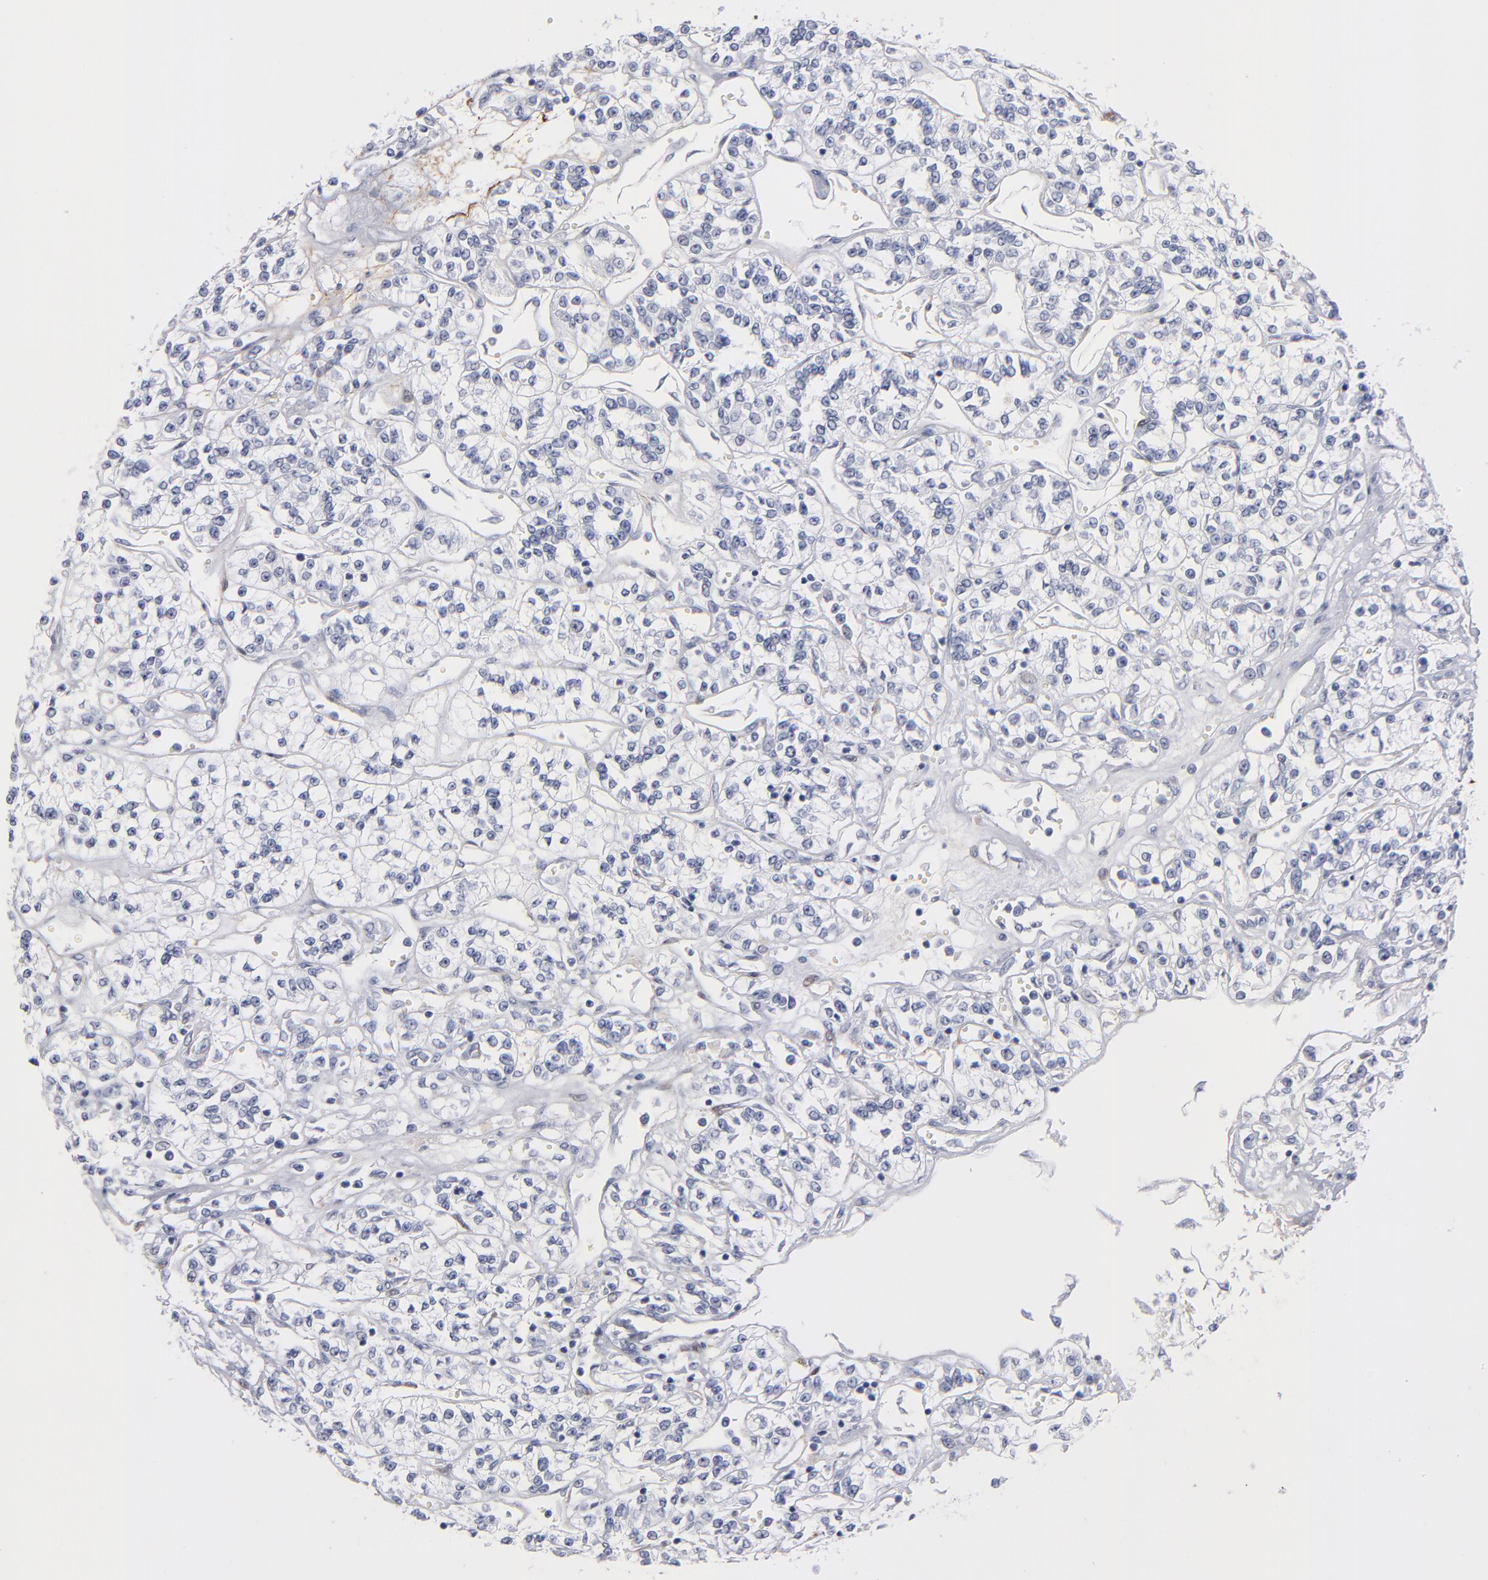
{"staining": {"intensity": "negative", "quantity": "none", "location": "none"}, "tissue": "renal cancer", "cell_type": "Tumor cells", "image_type": "cancer", "snomed": [{"axis": "morphology", "description": "Adenocarcinoma, NOS"}, {"axis": "topography", "description": "Kidney"}], "caption": "Histopathology image shows no significant protein positivity in tumor cells of renal cancer (adenocarcinoma).", "gene": "EMILIN1", "patient": {"sex": "female", "age": 76}}